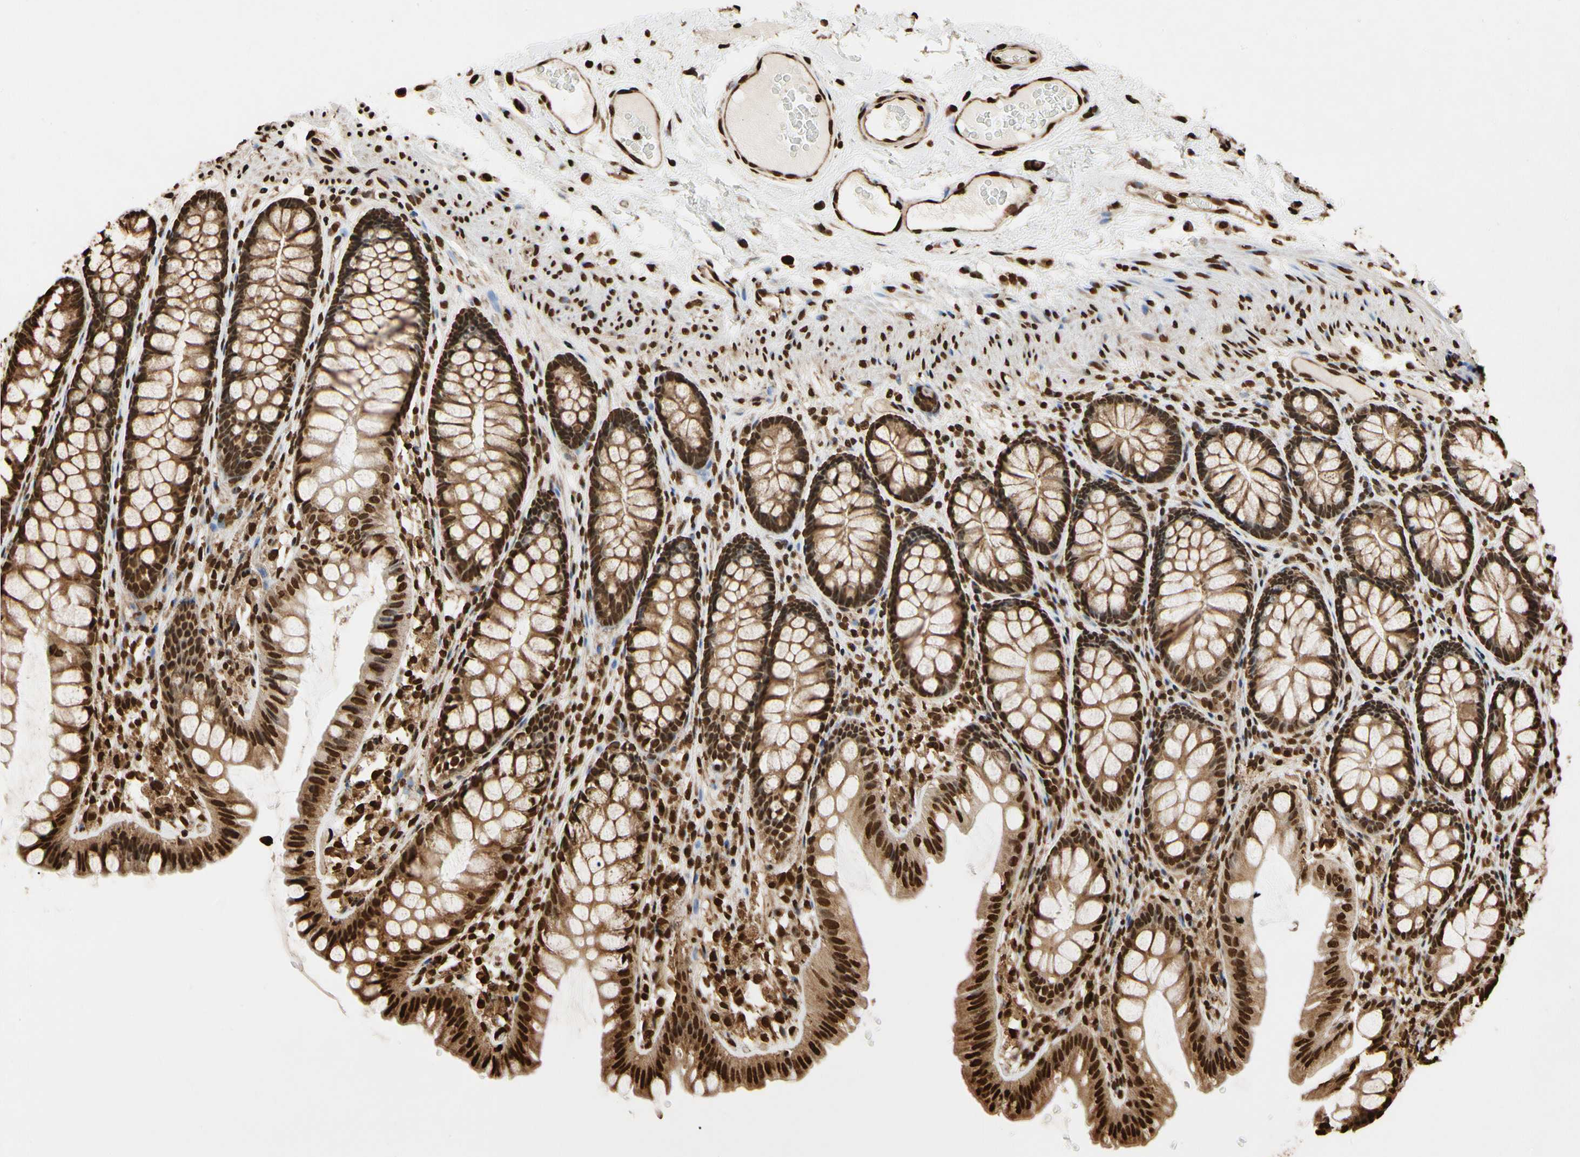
{"staining": {"intensity": "strong", "quantity": ">75%", "location": "cytoplasmic/membranous,nuclear"}, "tissue": "colon", "cell_type": "Endothelial cells", "image_type": "normal", "snomed": [{"axis": "morphology", "description": "Normal tissue, NOS"}, {"axis": "topography", "description": "Colon"}], "caption": "Immunohistochemical staining of unremarkable colon reveals >75% levels of strong cytoplasmic/membranous,nuclear protein expression in about >75% of endothelial cells. The staining is performed using DAB brown chromogen to label protein expression. The nuclei are counter-stained blue using hematoxylin.", "gene": "HNRNPK", "patient": {"sex": "female", "age": 55}}